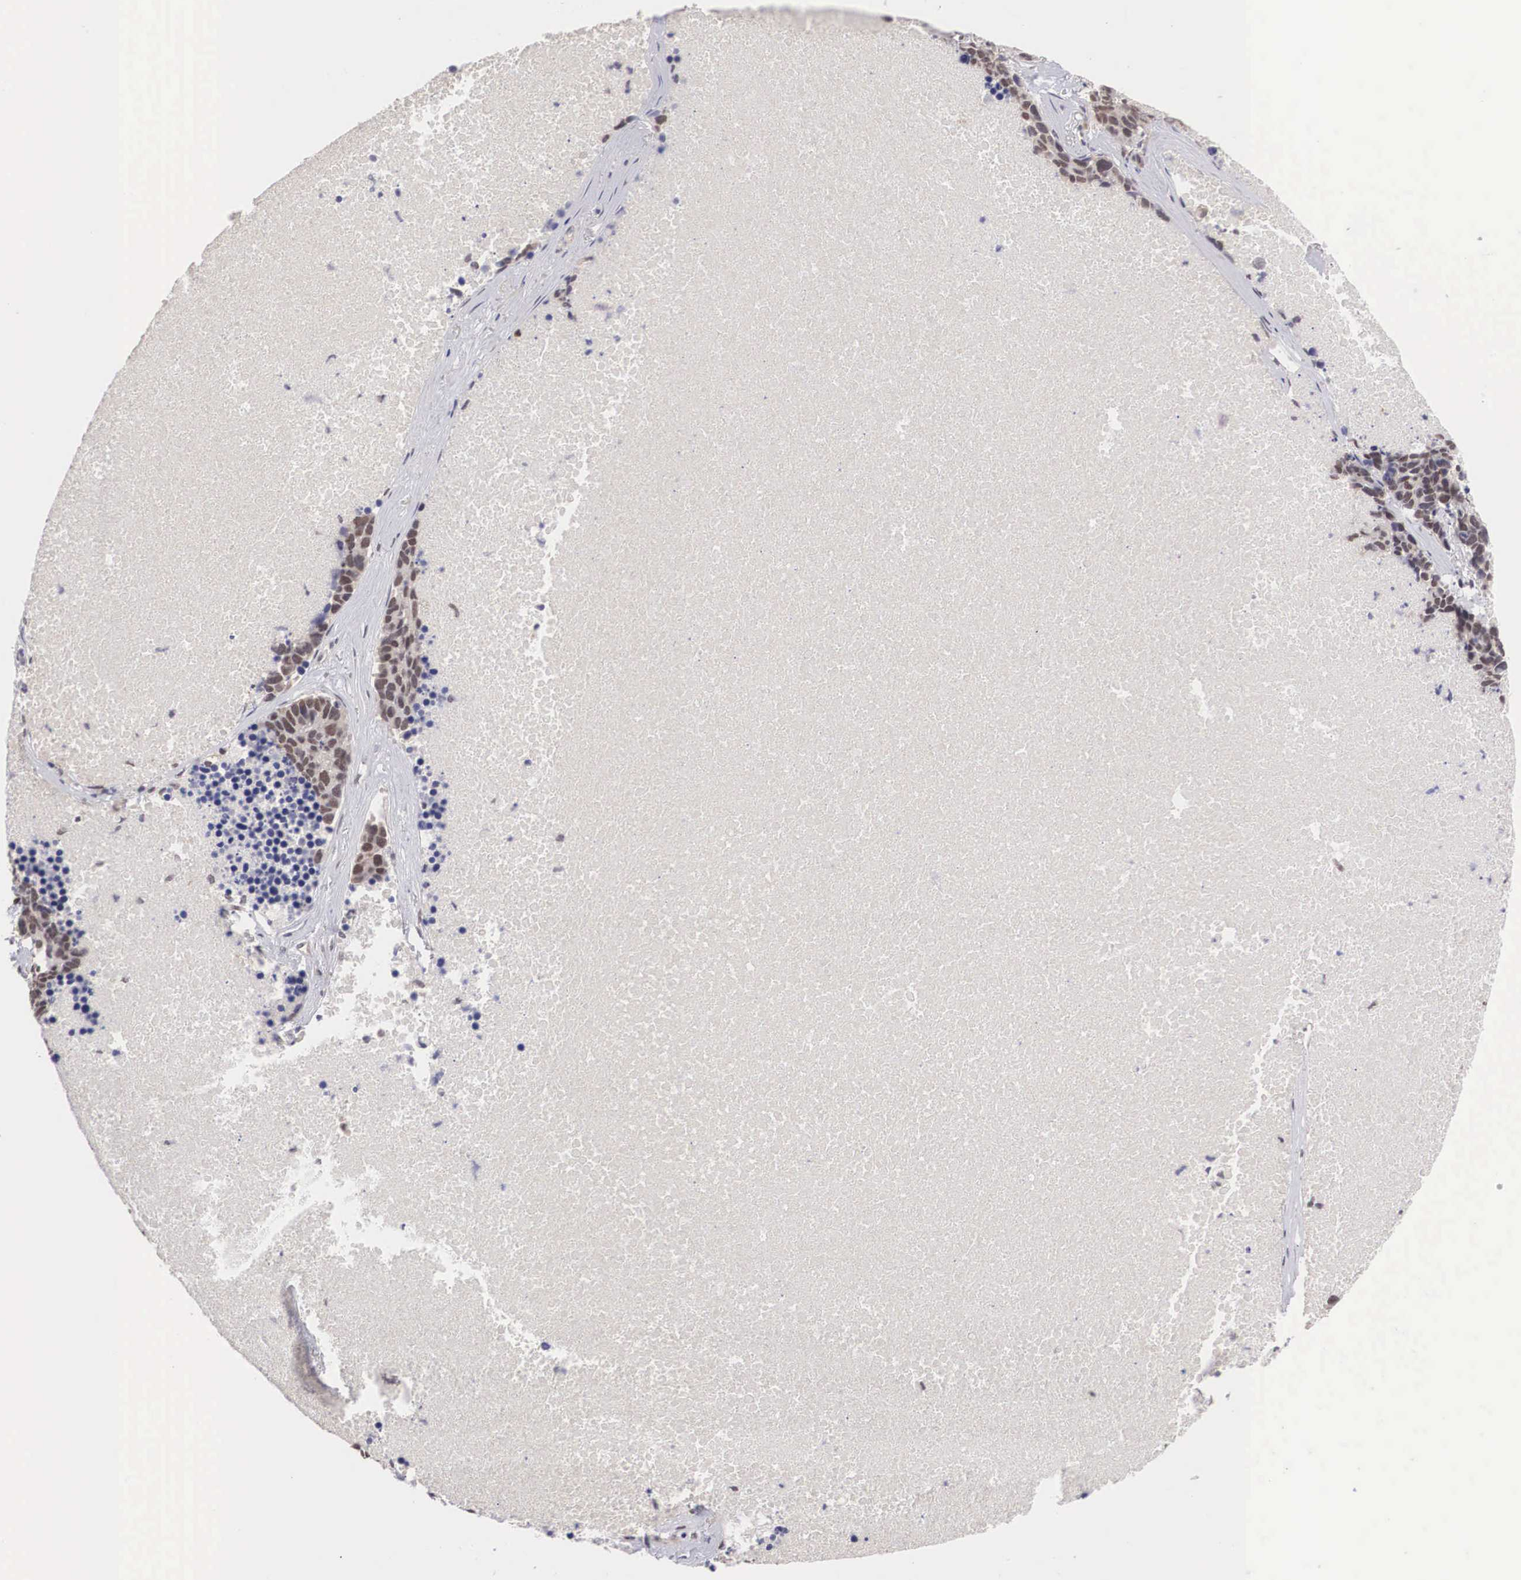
{"staining": {"intensity": "weak", "quantity": ">75%", "location": "nuclear"}, "tissue": "lung cancer", "cell_type": "Tumor cells", "image_type": "cancer", "snomed": [{"axis": "morphology", "description": "Neoplasm, malignant, NOS"}, {"axis": "topography", "description": "Lung"}], "caption": "A high-resolution micrograph shows immunohistochemistry staining of lung cancer (malignant neoplasm), which demonstrates weak nuclear staining in about >75% of tumor cells.", "gene": "MORC2", "patient": {"sex": "female", "age": 75}}